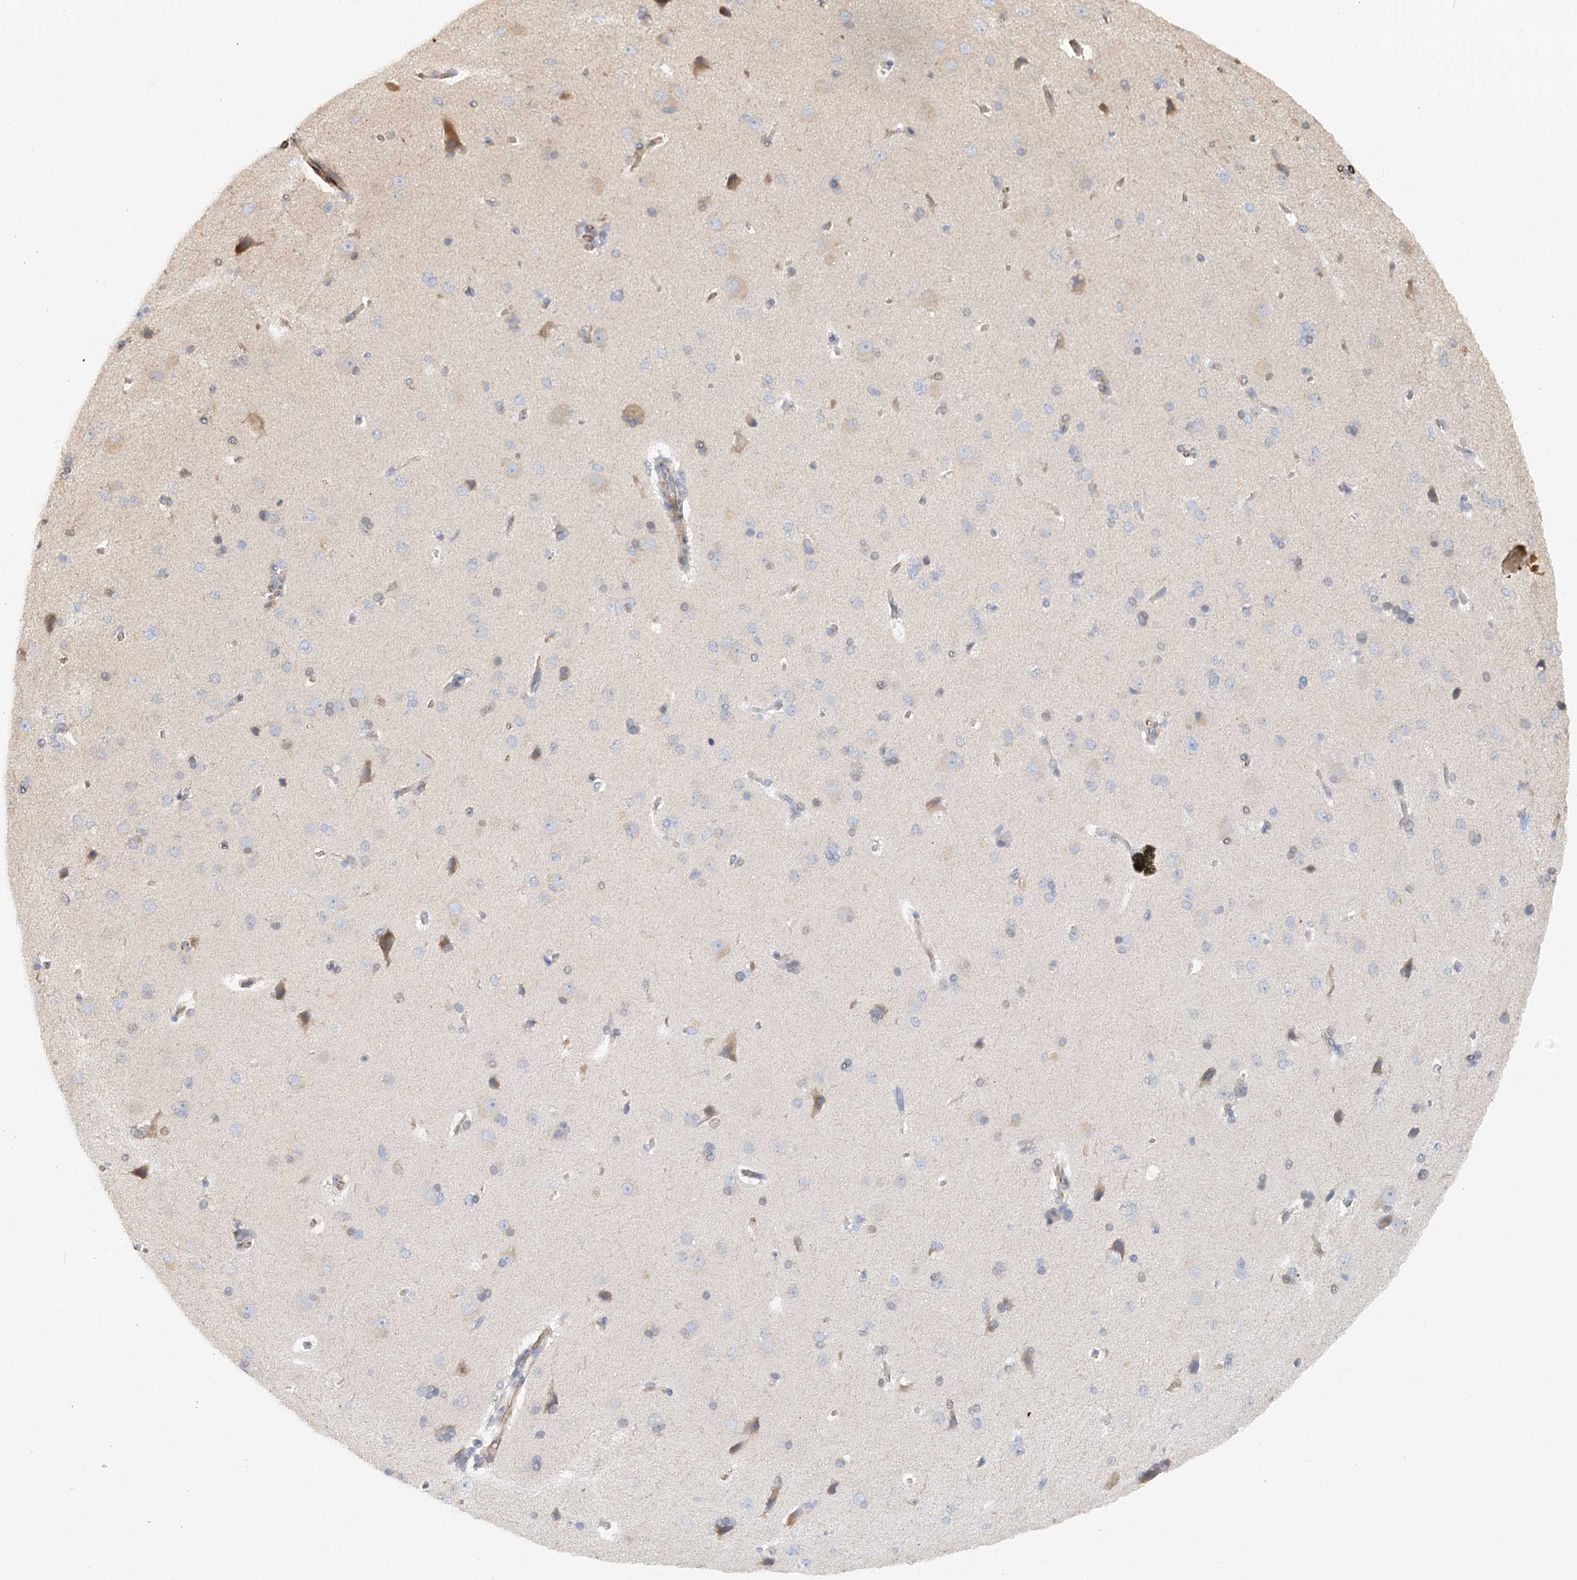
{"staining": {"intensity": "weak", "quantity": "<25%", "location": "cytoplasmic/membranous"}, "tissue": "cerebral cortex", "cell_type": "Endothelial cells", "image_type": "normal", "snomed": [{"axis": "morphology", "description": "Normal tissue, NOS"}, {"axis": "topography", "description": "Cerebral cortex"}], "caption": "Protein analysis of benign cerebral cortex exhibits no significant expression in endothelial cells.", "gene": "NELL2", "patient": {"sex": "male", "age": 62}}